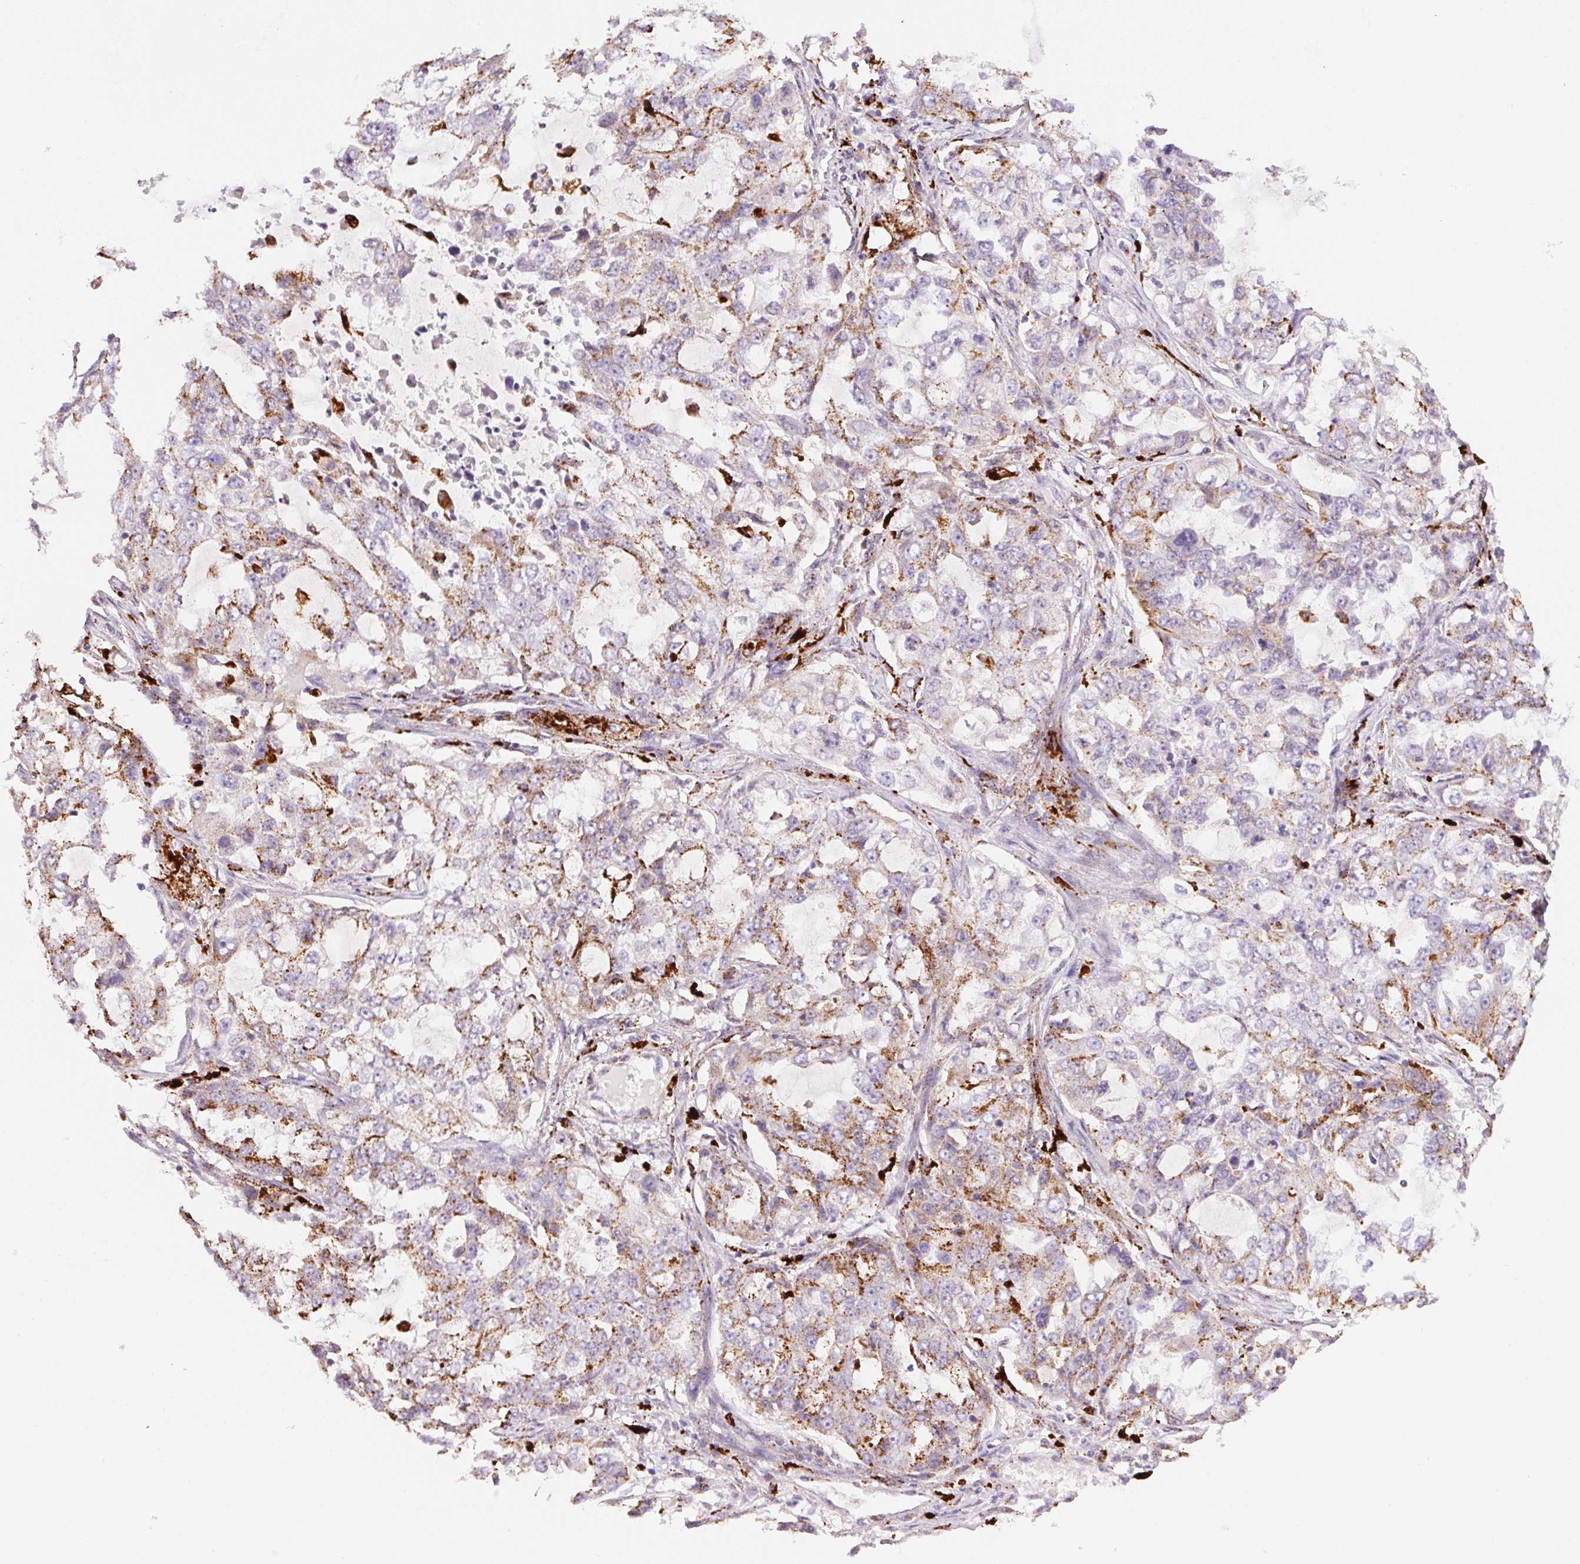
{"staining": {"intensity": "moderate", "quantity": "25%-75%", "location": "cytoplasmic/membranous"}, "tissue": "lung cancer", "cell_type": "Tumor cells", "image_type": "cancer", "snomed": [{"axis": "morphology", "description": "Adenocarcinoma, NOS"}, {"axis": "topography", "description": "Lung"}], "caption": "Moderate cytoplasmic/membranous positivity is identified in approximately 25%-75% of tumor cells in lung cancer (adenocarcinoma). The staining was performed using DAB, with brown indicating positive protein expression. Nuclei are stained blue with hematoxylin.", "gene": "SCPEP1", "patient": {"sex": "female", "age": 61}}